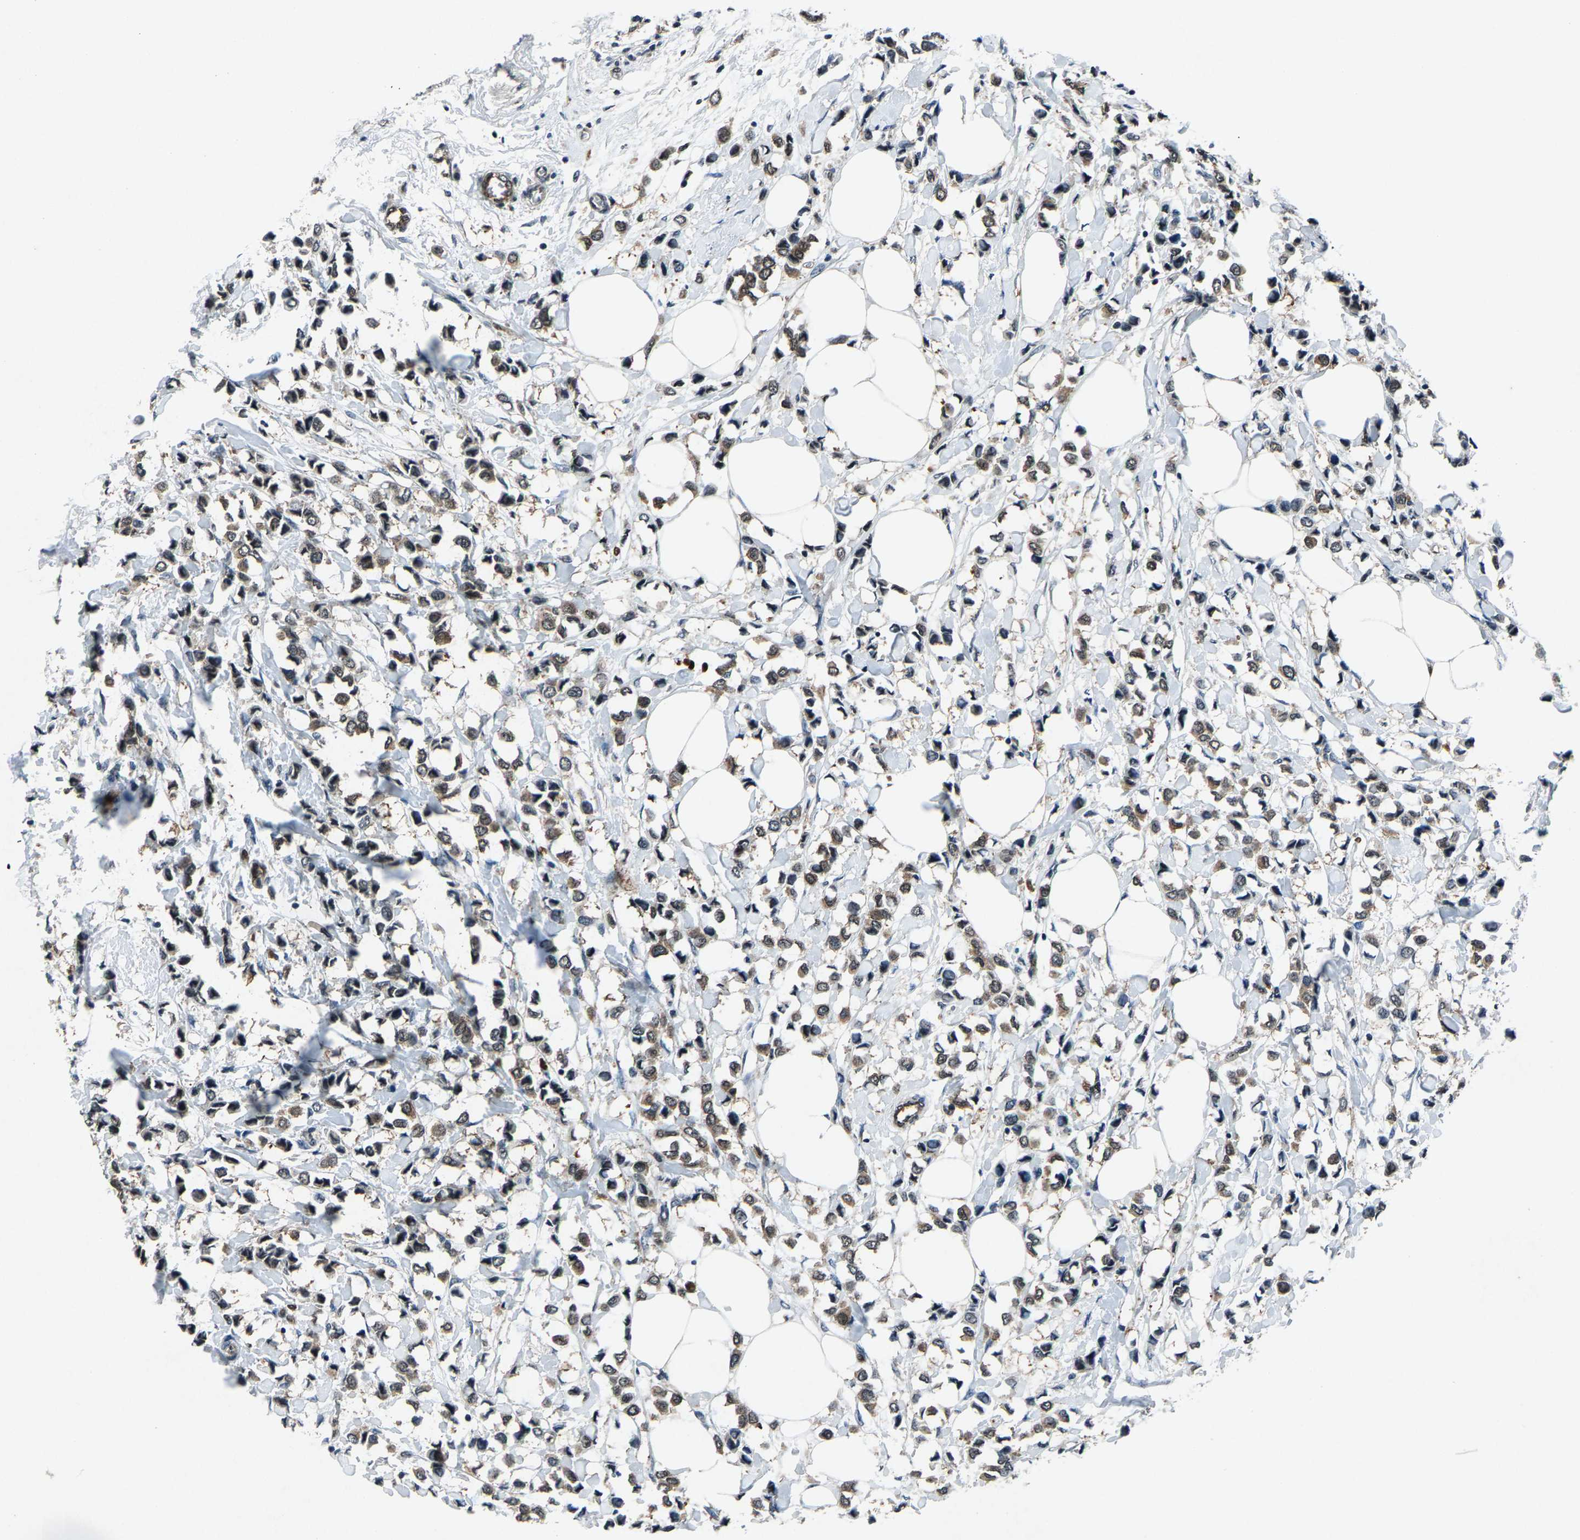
{"staining": {"intensity": "weak", "quantity": "25%-75%", "location": "cytoplasmic/membranous"}, "tissue": "breast cancer", "cell_type": "Tumor cells", "image_type": "cancer", "snomed": [{"axis": "morphology", "description": "Lobular carcinoma"}, {"axis": "topography", "description": "Breast"}], "caption": "Immunohistochemical staining of breast cancer exhibits low levels of weak cytoplasmic/membranous positivity in approximately 25%-75% of tumor cells. Ihc stains the protein in brown and the nuclei are stained blue.", "gene": "ATXN3", "patient": {"sex": "female", "age": 51}}